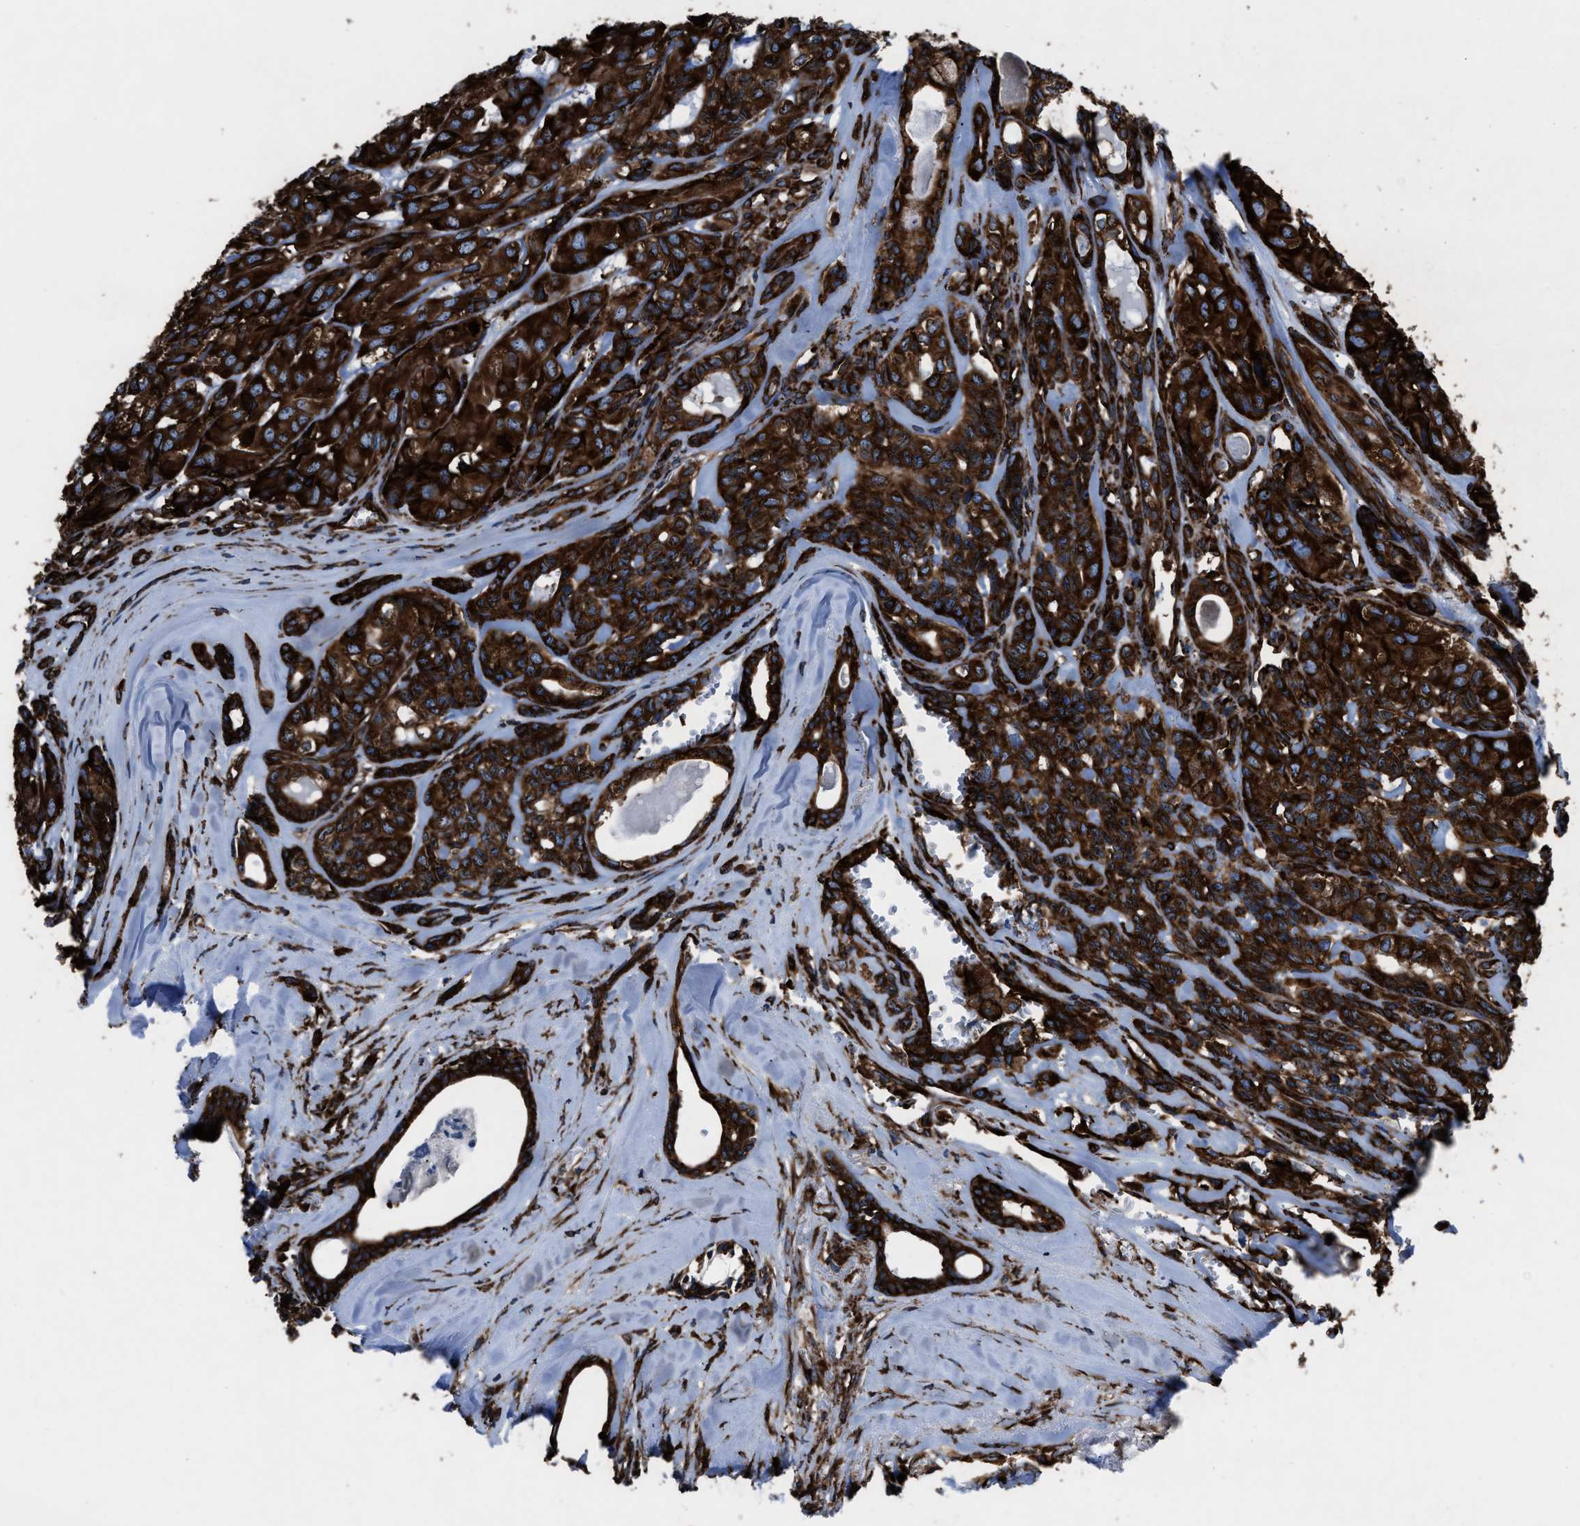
{"staining": {"intensity": "strong", "quantity": ">75%", "location": "cytoplasmic/membranous"}, "tissue": "head and neck cancer", "cell_type": "Tumor cells", "image_type": "cancer", "snomed": [{"axis": "morphology", "description": "Adenocarcinoma, NOS"}, {"axis": "topography", "description": "Salivary gland, NOS"}, {"axis": "topography", "description": "Head-Neck"}], "caption": "A brown stain shows strong cytoplasmic/membranous staining of a protein in head and neck cancer tumor cells.", "gene": "CAPRIN1", "patient": {"sex": "female", "age": 76}}